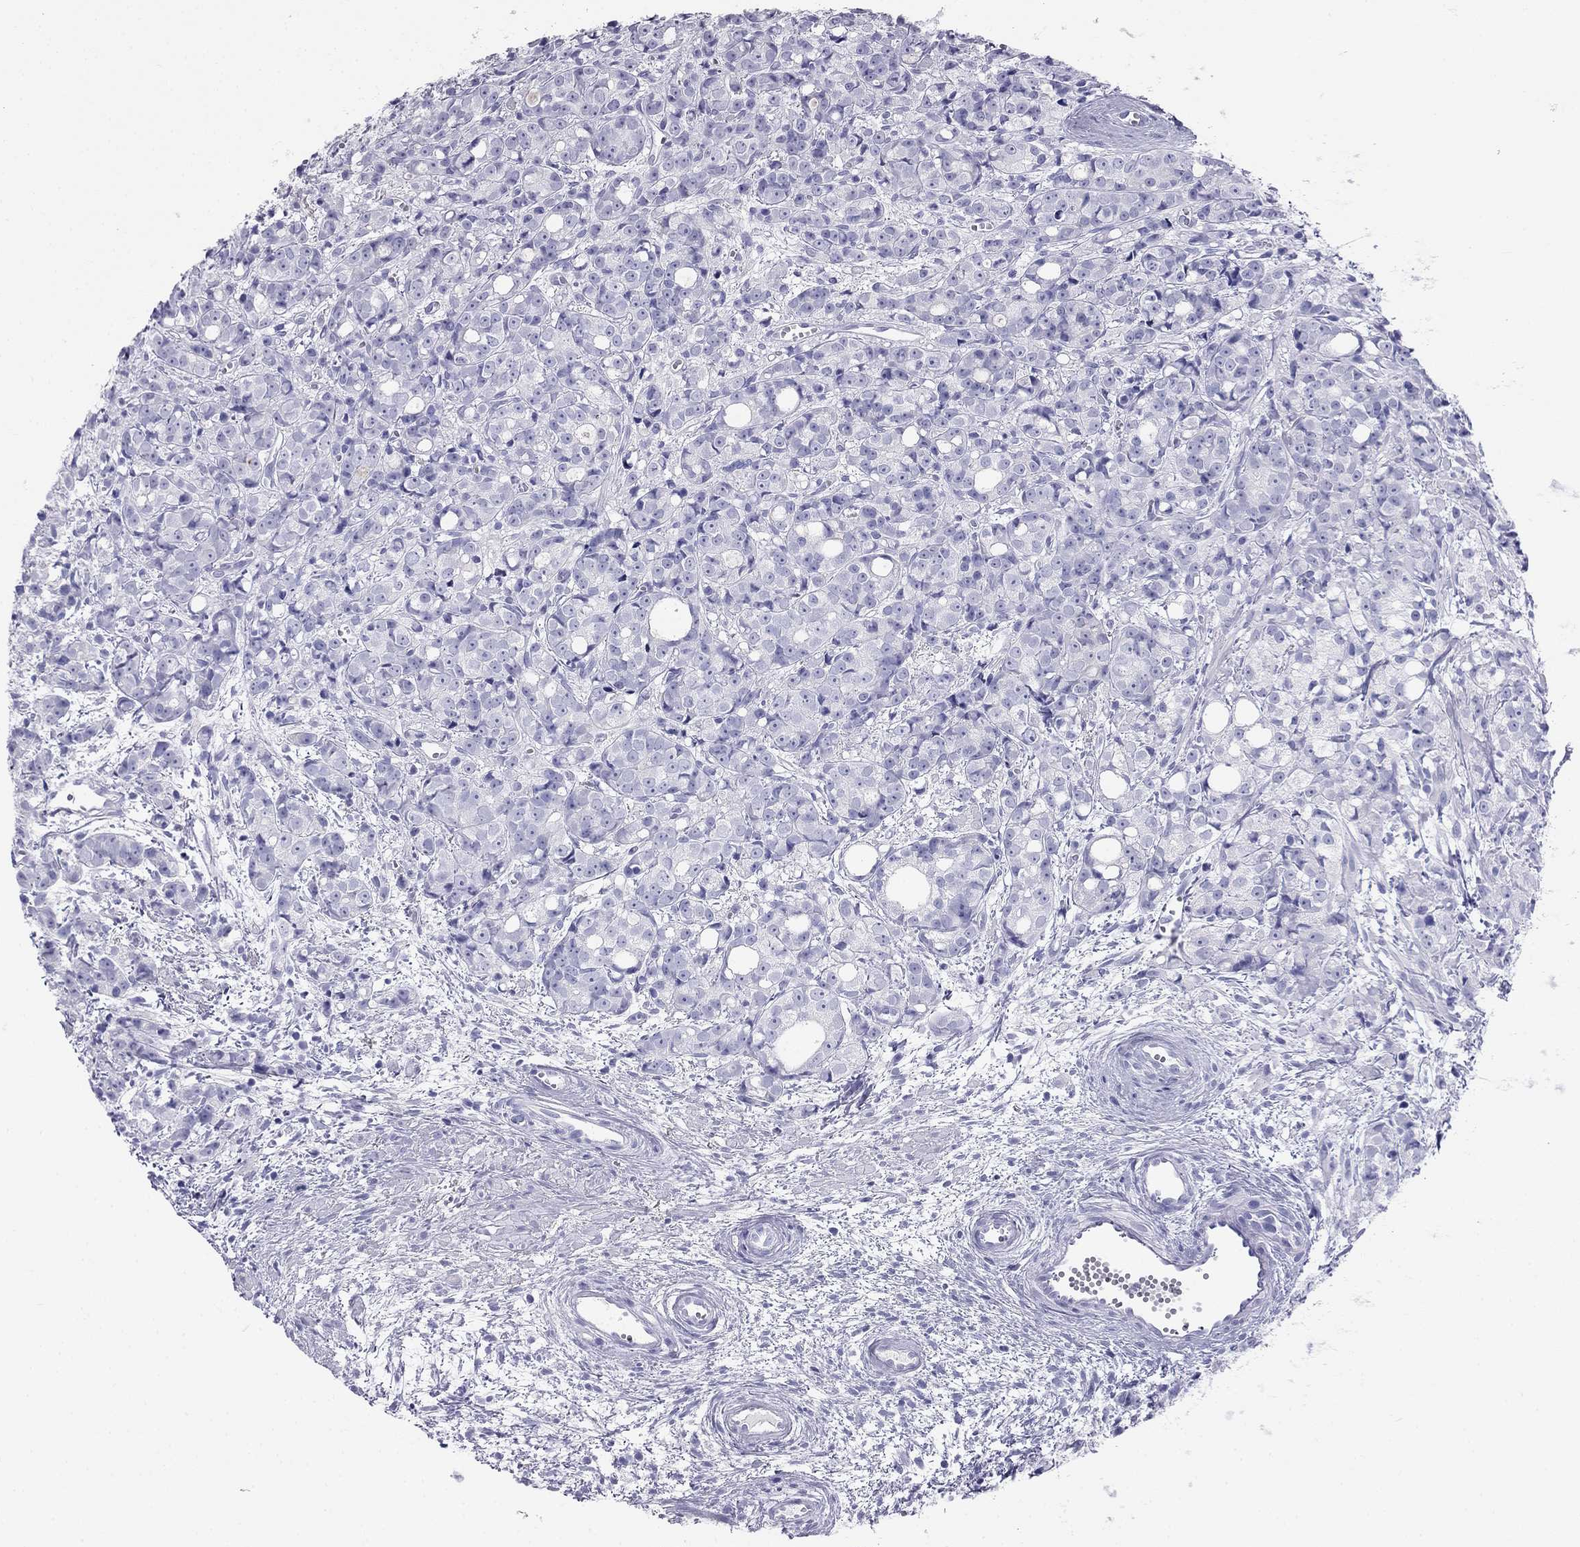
{"staining": {"intensity": "negative", "quantity": "none", "location": "none"}, "tissue": "prostate cancer", "cell_type": "Tumor cells", "image_type": "cancer", "snomed": [{"axis": "morphology", "description": "Adenocarcinoma, Medium grade"}, {"axis": "topography", "description": "Prostate"}], "caption": "This is an immunohistochemistry (IHC) histopathology image of human medium-grade adenocarcinoma (prostate). There is no positivity in tumor cells.", "gene": "KLRG1", "patient": {"sex": "male", "age": 74}}